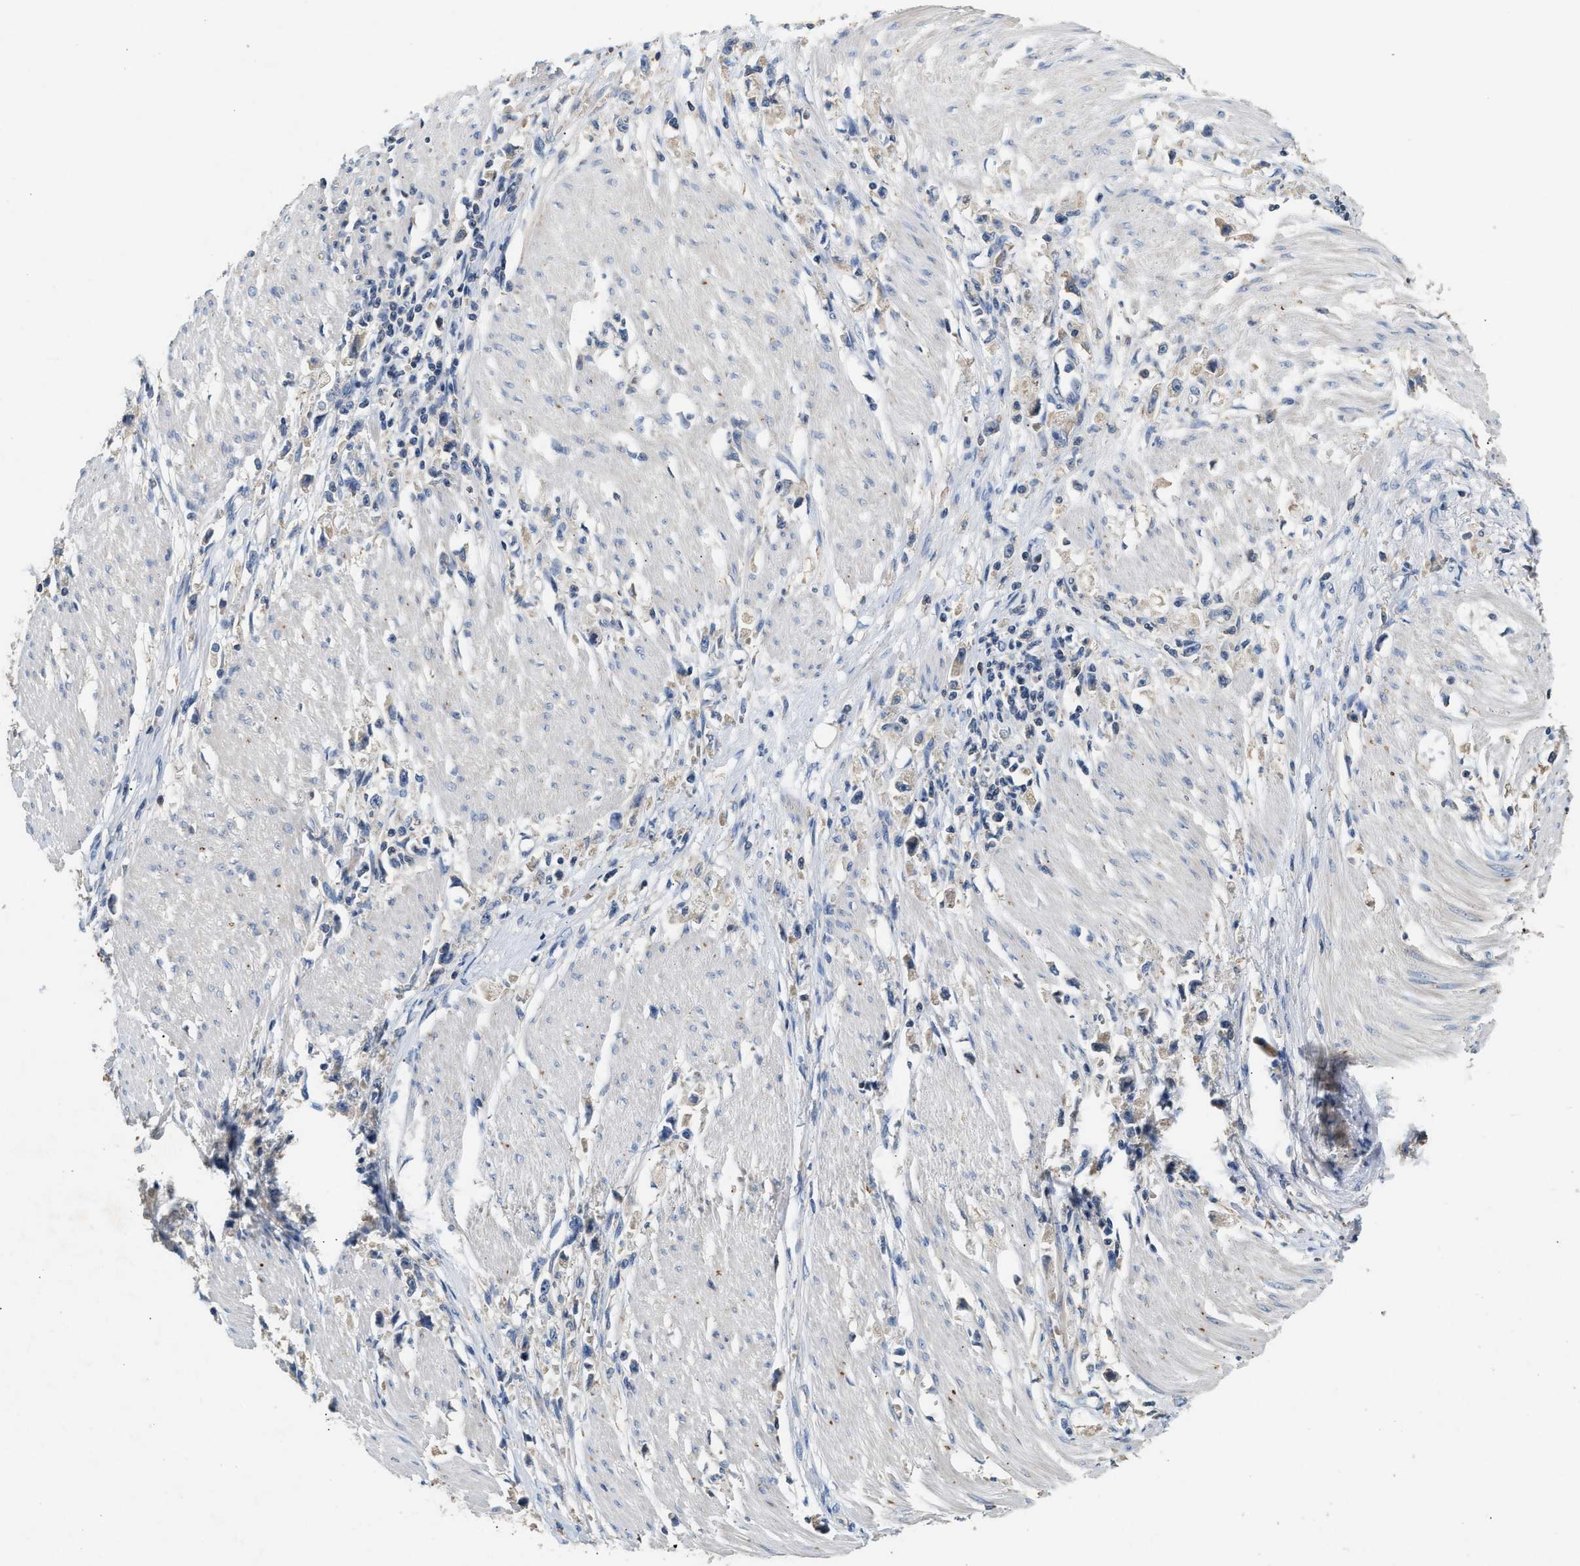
{"staining": {"intensity": "negative", "quantity": "none", "location": "none"}, "tissue": "stomach cancer", "cell_type": "Tumor cells", "image_type": "cancer", "snomed": [{"axis": "morphology", "description": "Adenocarcinoma, NOS"}, {"axis": "topography", "description": "Stomach"}], "caption": "The immunohistochemistry (IHC) image has no significant expression in tumor cells of stomach cancer tissue.", "gene": "IL17RC", "patient": {"sex": "female", "age": 59}}